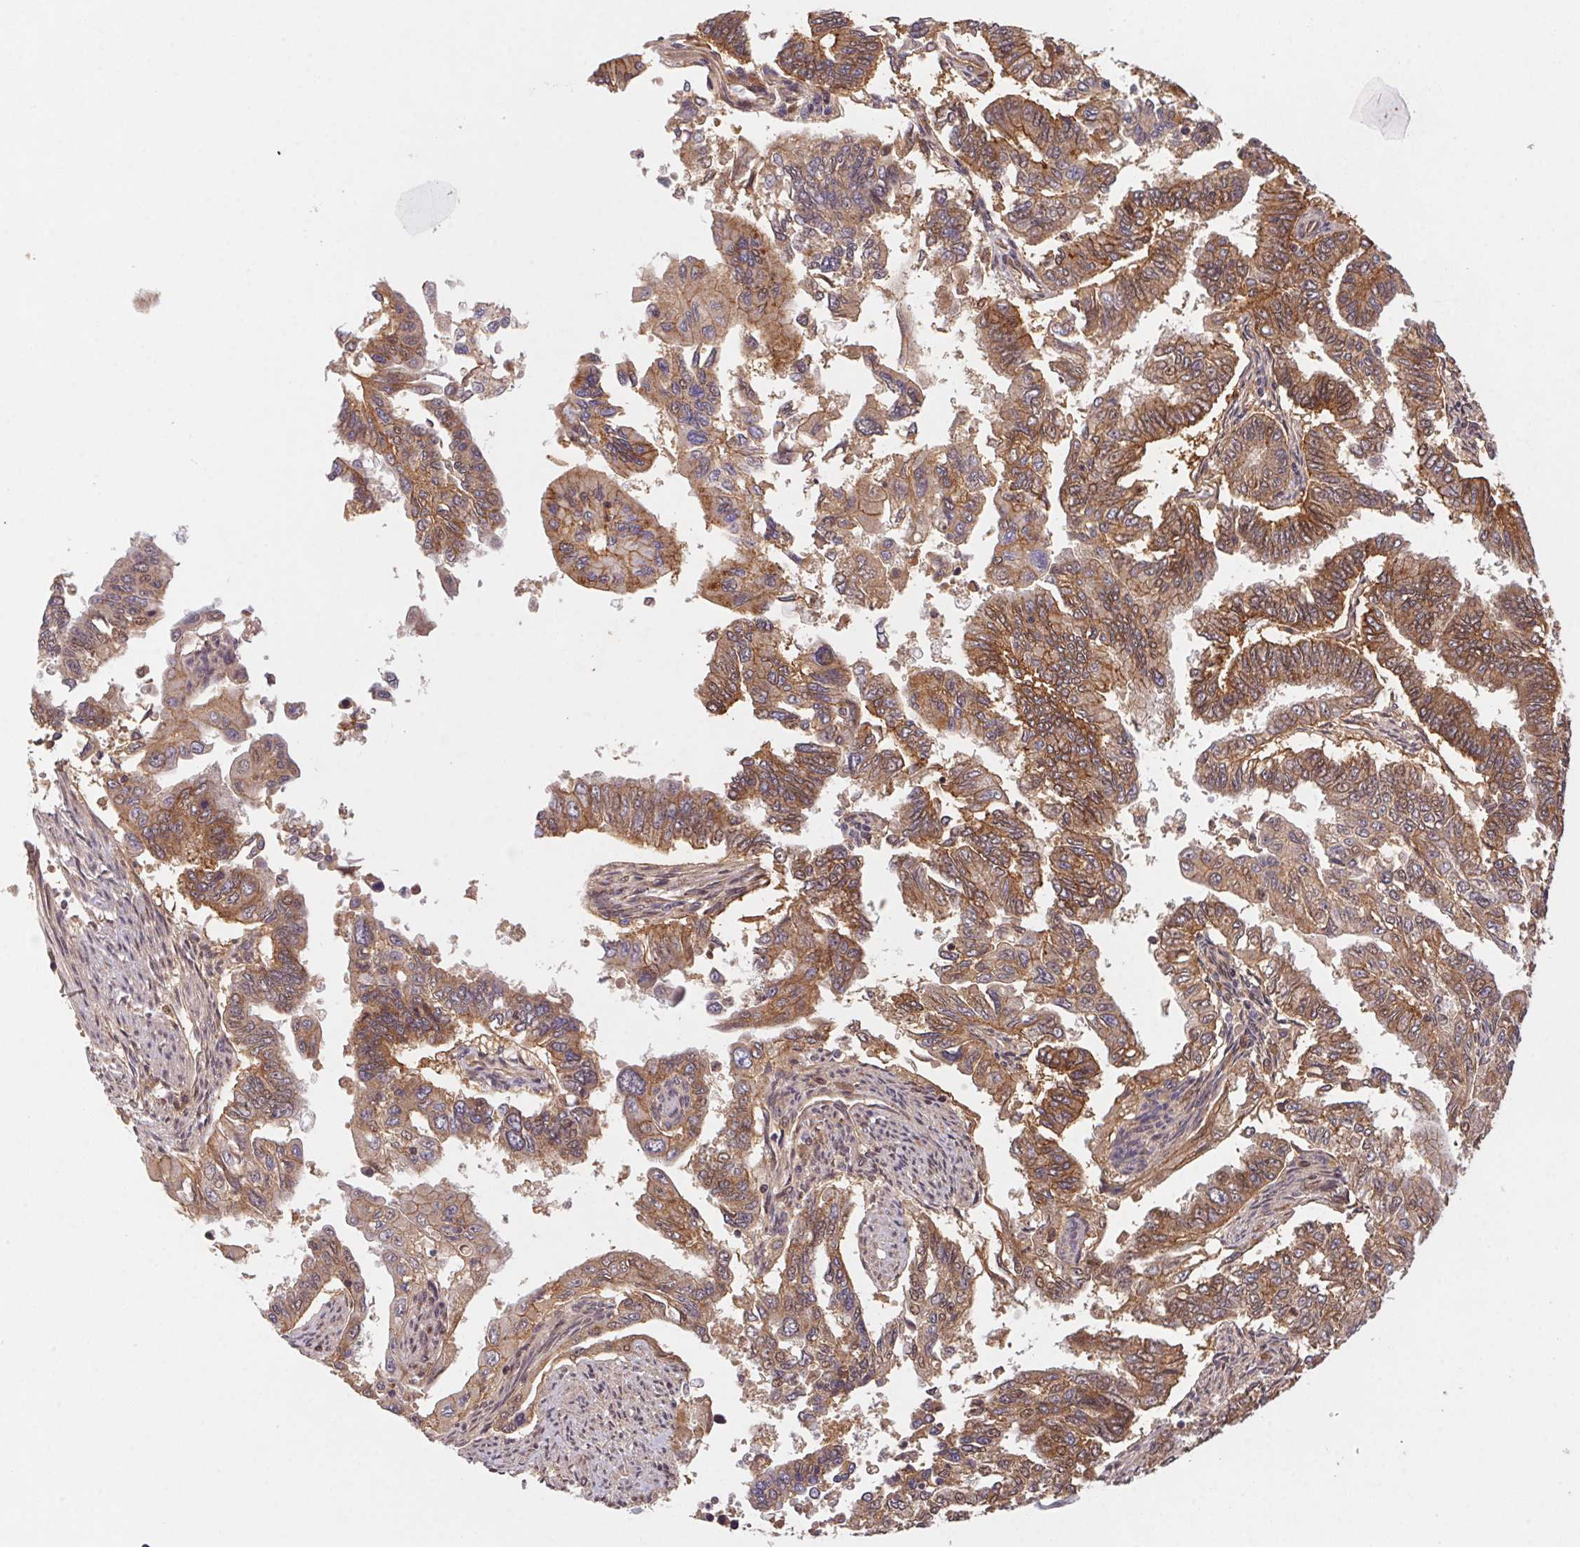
{"staining": {"intensity": "weak", "quantity": ">75%", "location": "cytoplasmic/membranous,nuclear"}, "tissue": "endometrial cancer", "cell_type": "Tumor cells", "image_type": "cancer", "snomed": [{"axis": "morphology", "description": "Adenocarcinoma, NOS"}, {"axis": "topography", "description": "Uterus"}], "caption": "A brown stain labels weak cytoplasmic/membranous and nuclear staining of a protein in endometrial cancer tumor cells.", "gene": "SLC52A2", "patient": {"sex": "female", "age": 59}}